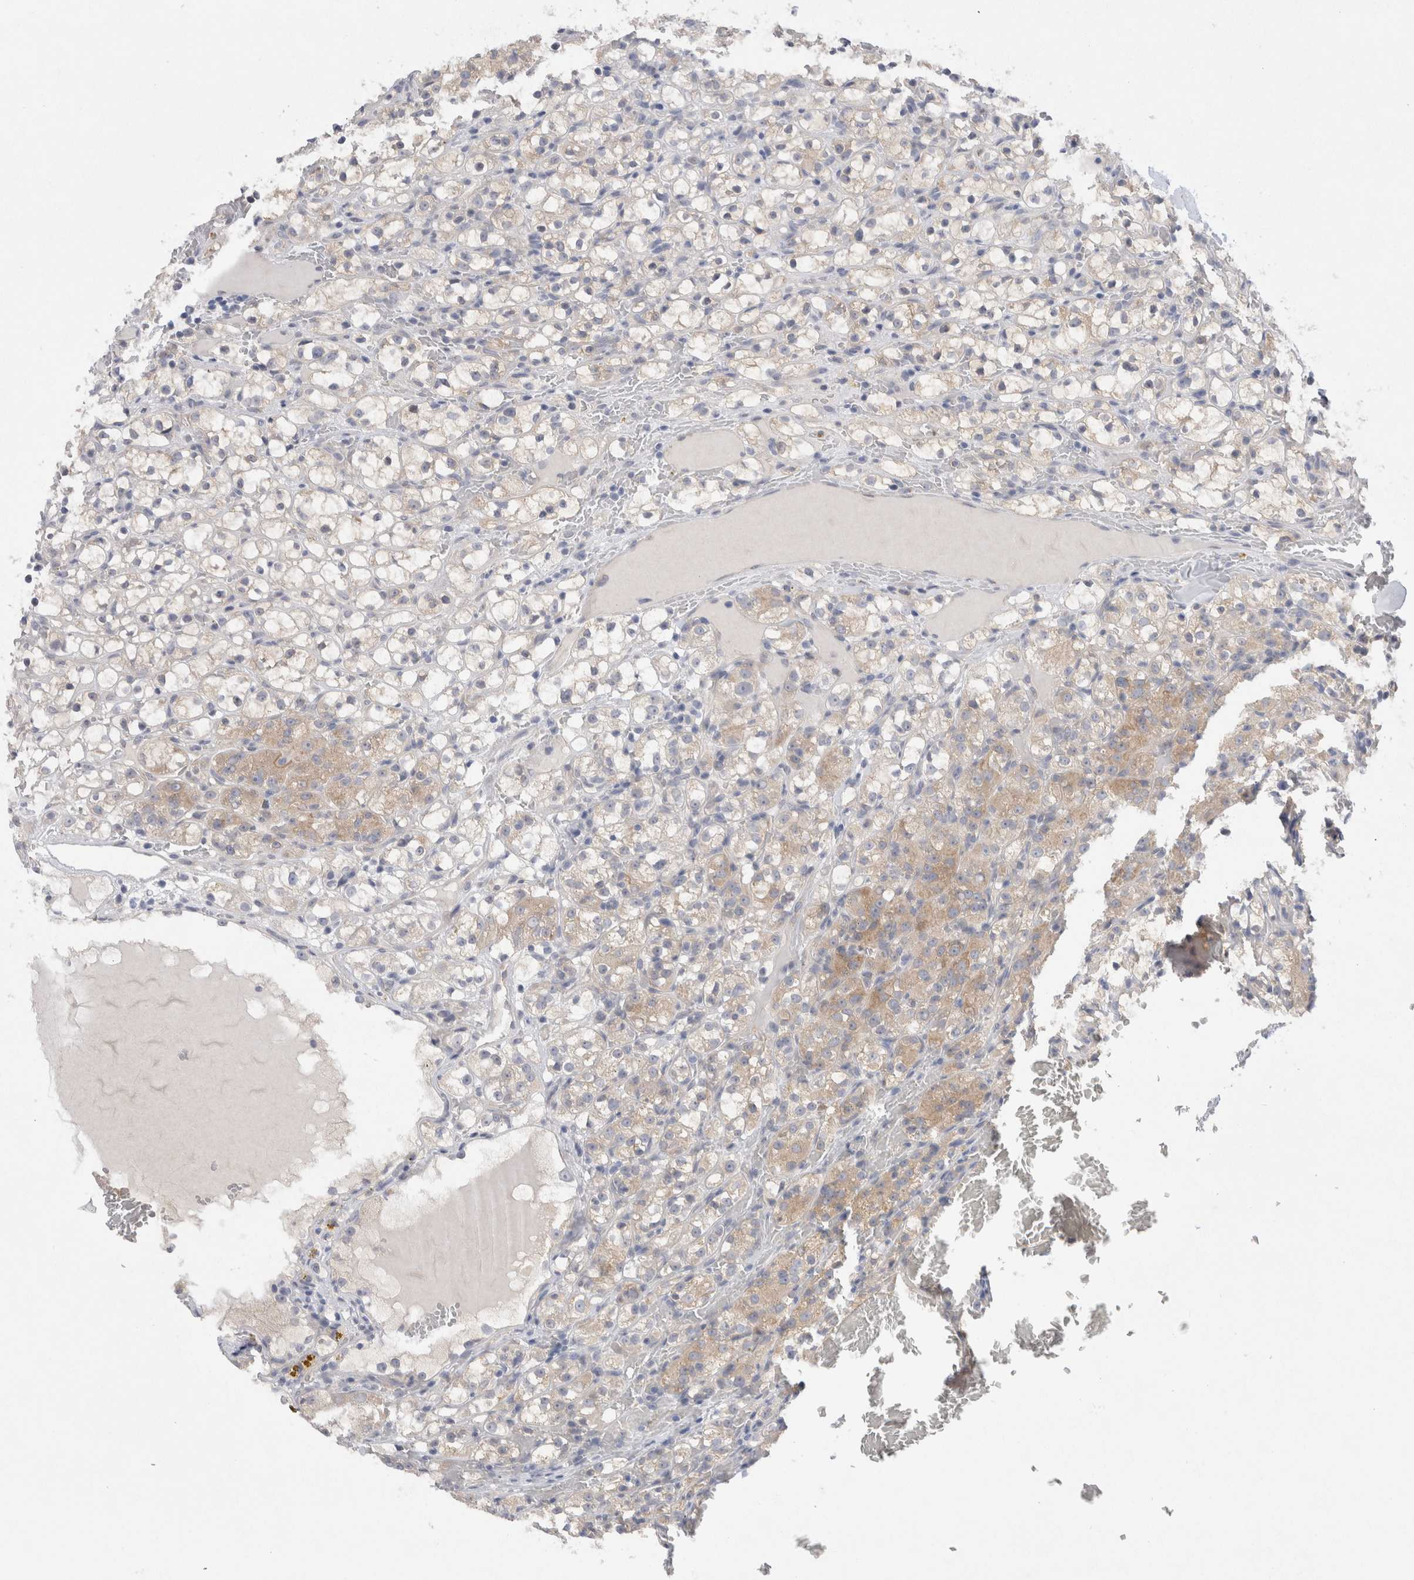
{"staining": {"intensity": "weak", "quantity": "25%-75%", "location": "cytoplasmic/membranous"}, "tissue": "renal cancer", "cell_type": "Tumor cells", "image_type": "cancer", "snomed": [{"axis": "morphology", "description": "Adenocarcinoma, NOS"}, {"axis": "topography", "description": "Kidney"}], "caption": "DAB immunohistochemical staining of human renal cancer (adenocarcinoma) displays weak cytoplasmic/membranous protein expression in about 25%-75% of tumor cells. (DAB IHC with brightfield microscopy, high magnification).", "gene": "WIPF2", "patient": {"sex": "male", "age": 61}}